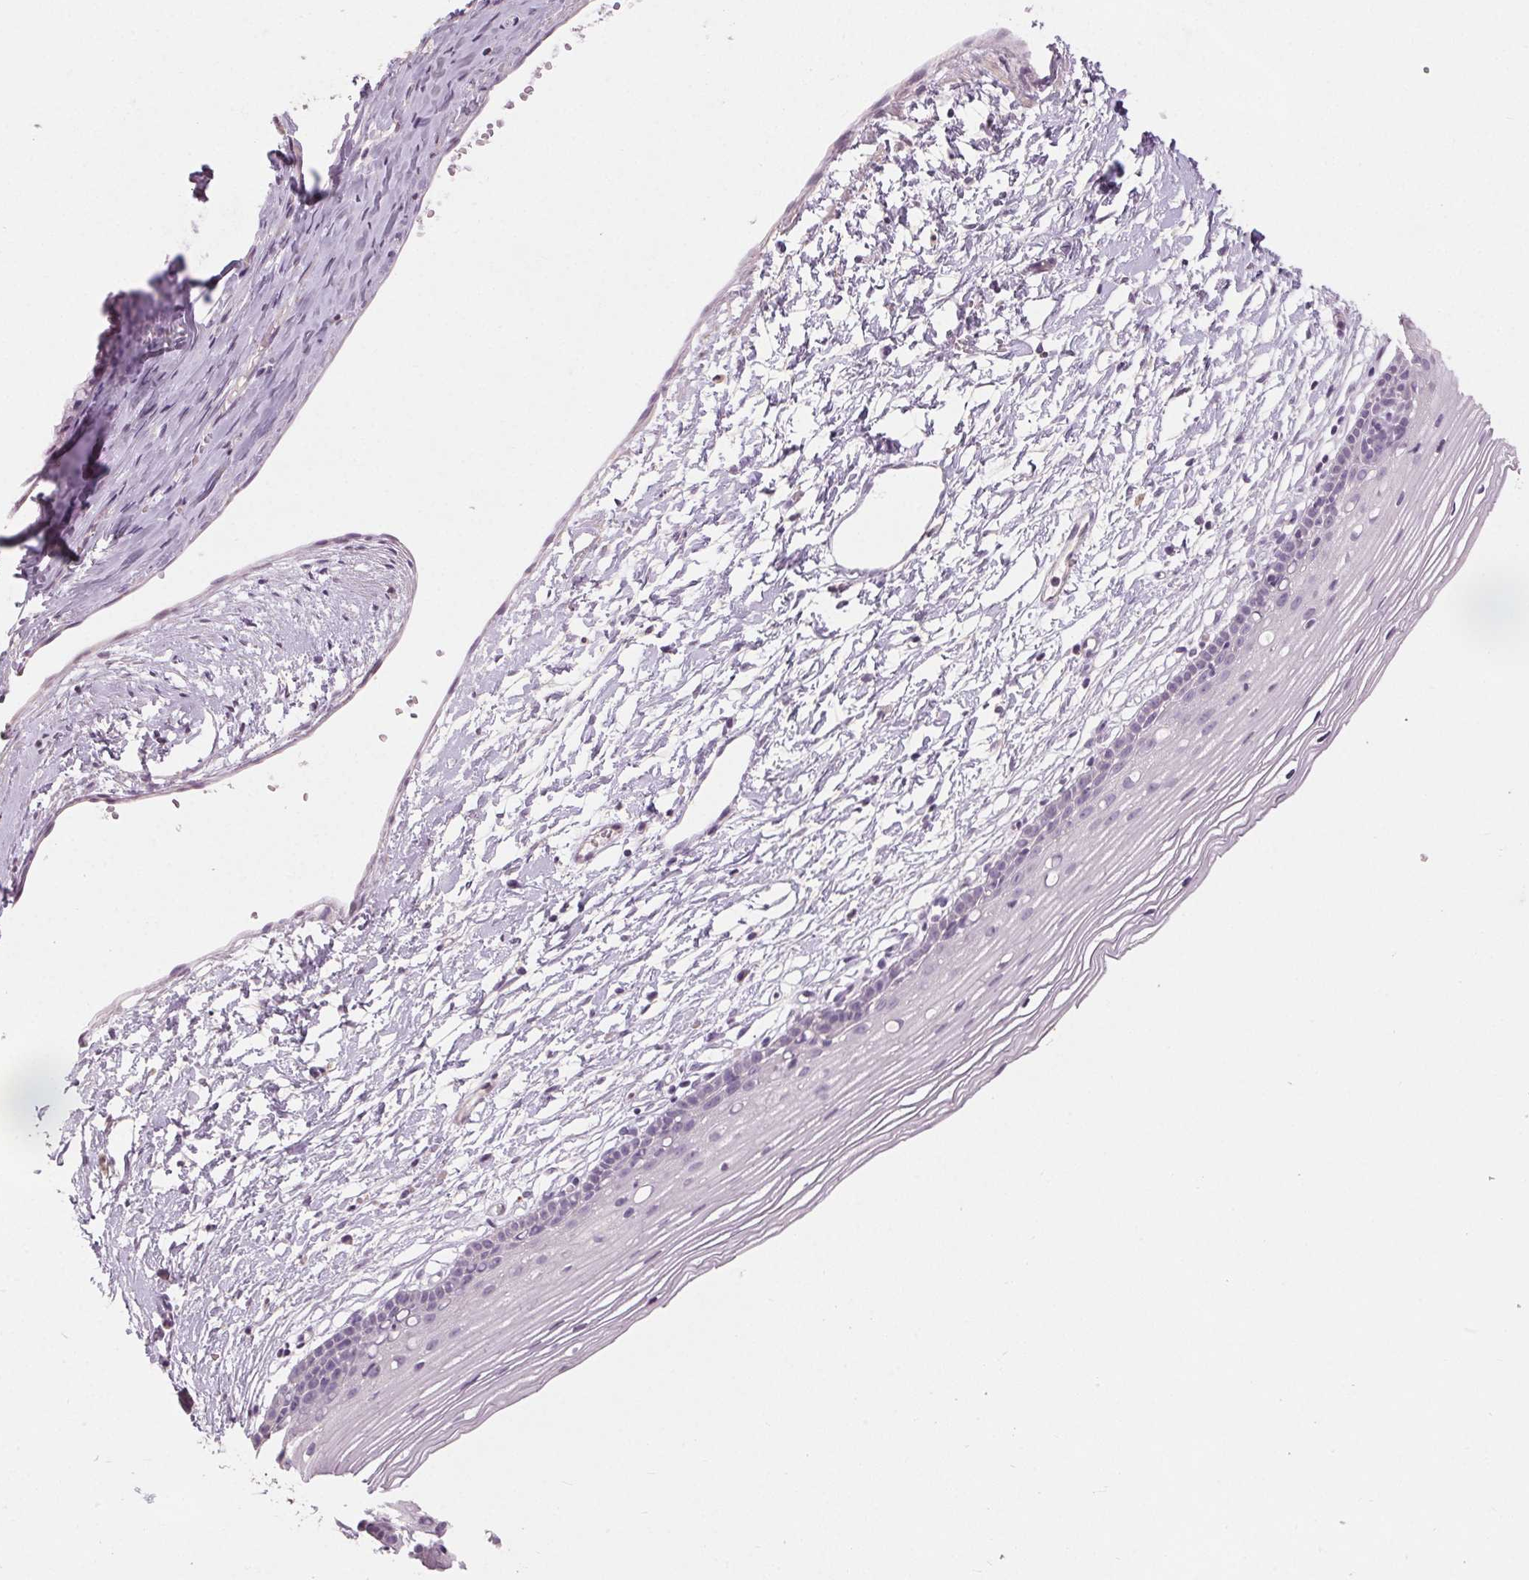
{"staining": {"intensity": "negative", "quantity": "none", "location": "none"}, "tissue": "cervix", "cell_type": "Glandular cells", "image_type": "normal", "snomed": [{"axis": "morphology", "description": "Normal tissue, NOS"}, {"axis": "topography", "description": "Cervix"}], "caption": "Immunohistochemical staining of benign cervix reveals no significant staining in glandular cells.", "gene": "CLTRN", "patient": {"sex": "female", "age": 40}}